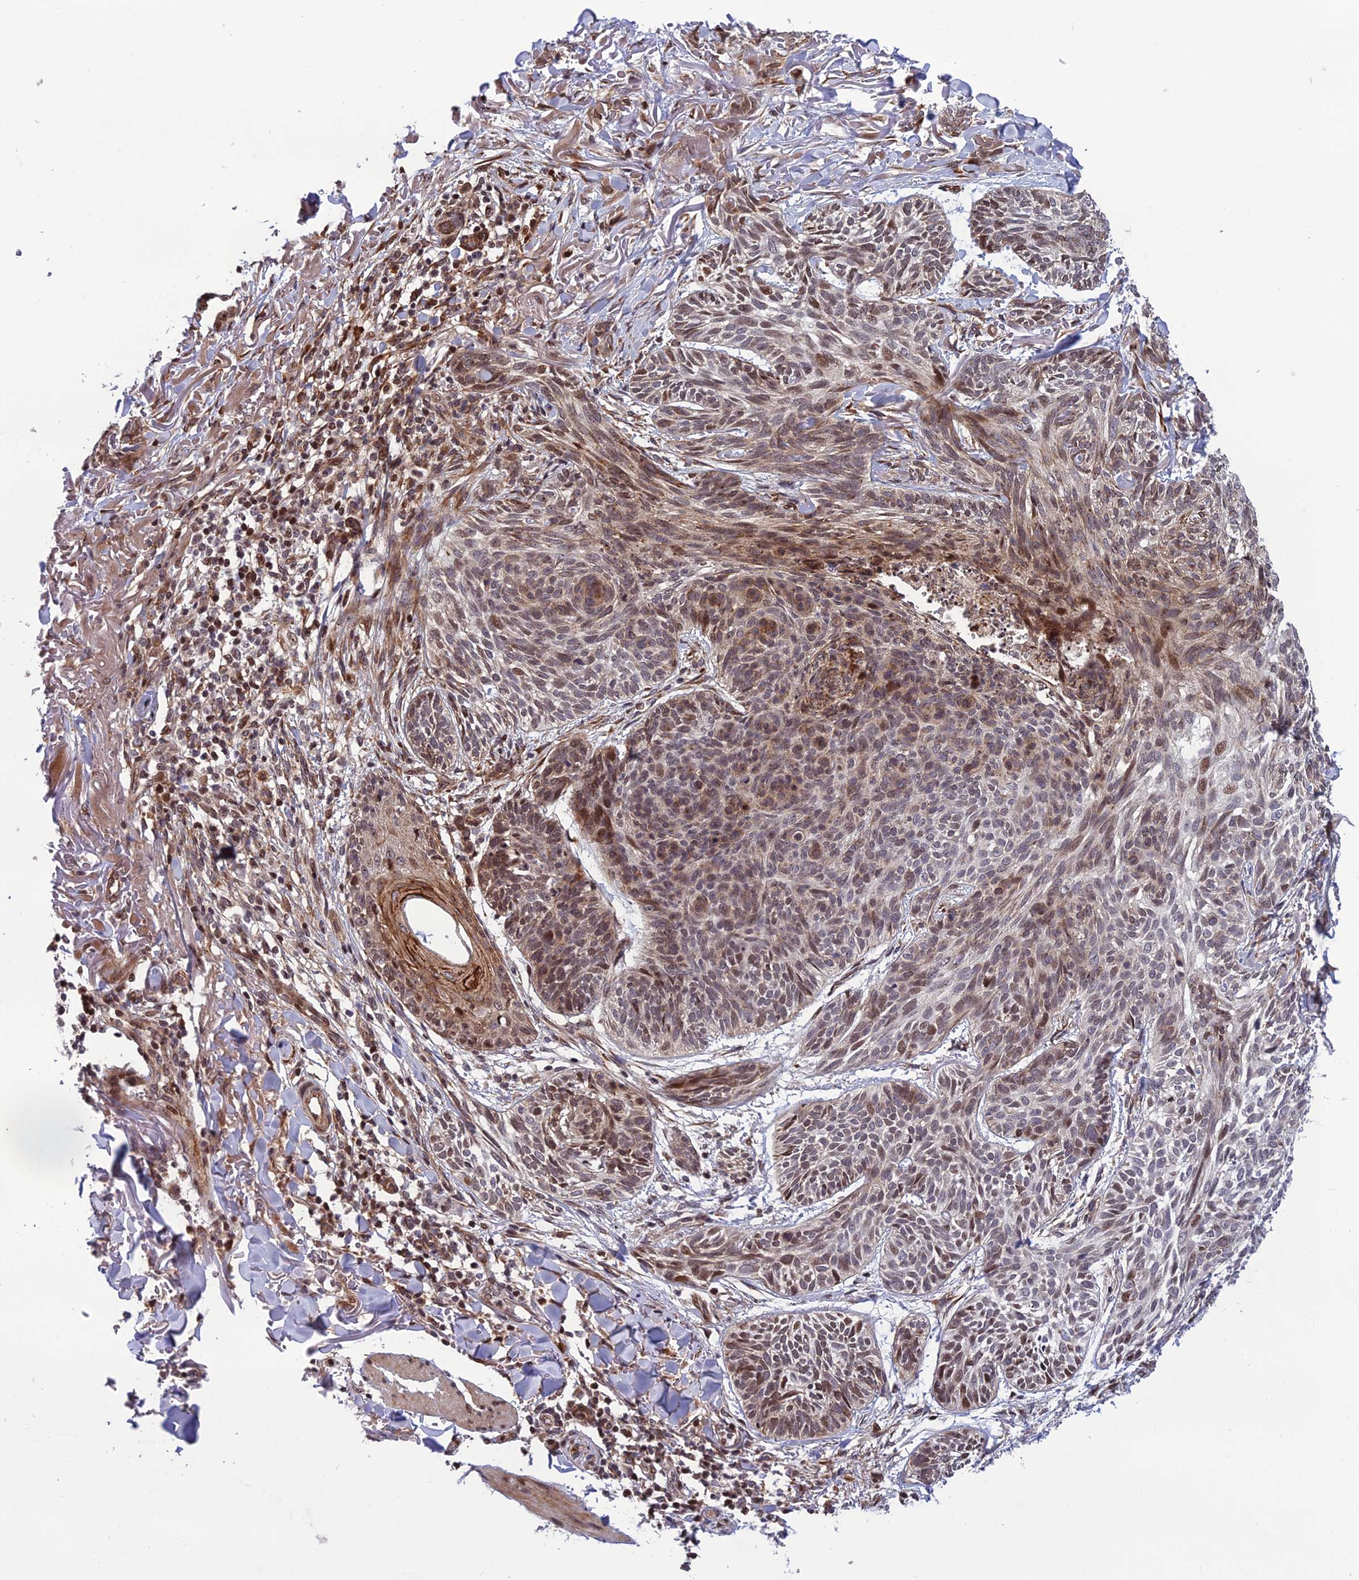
{"staining": {"intensity": "moderate", "quantity": "25%-75%", "location": "nuclear"}, "tissue": "skin cancer", "cell_type": "Tumor cells", "image_type": "cancer", "snomed": [{"axis": "morphology", "description": "Normal tissue, NOS"}, {"axis": "morphology", "description": "Basal cell carcinoma"}, {"axis": "topography", "description": "Skin"}], "caption": "A brown stain highlights moderate nuclear expression of a protein in human skin basal cell carcinoma tumor cells. Using DAB (brown) and hematoxylin (blue) stains, captured at high magnification using brightfield microscopy.", "gene": "SMIM7", "patient": {"sex": "male", "age": 66}}